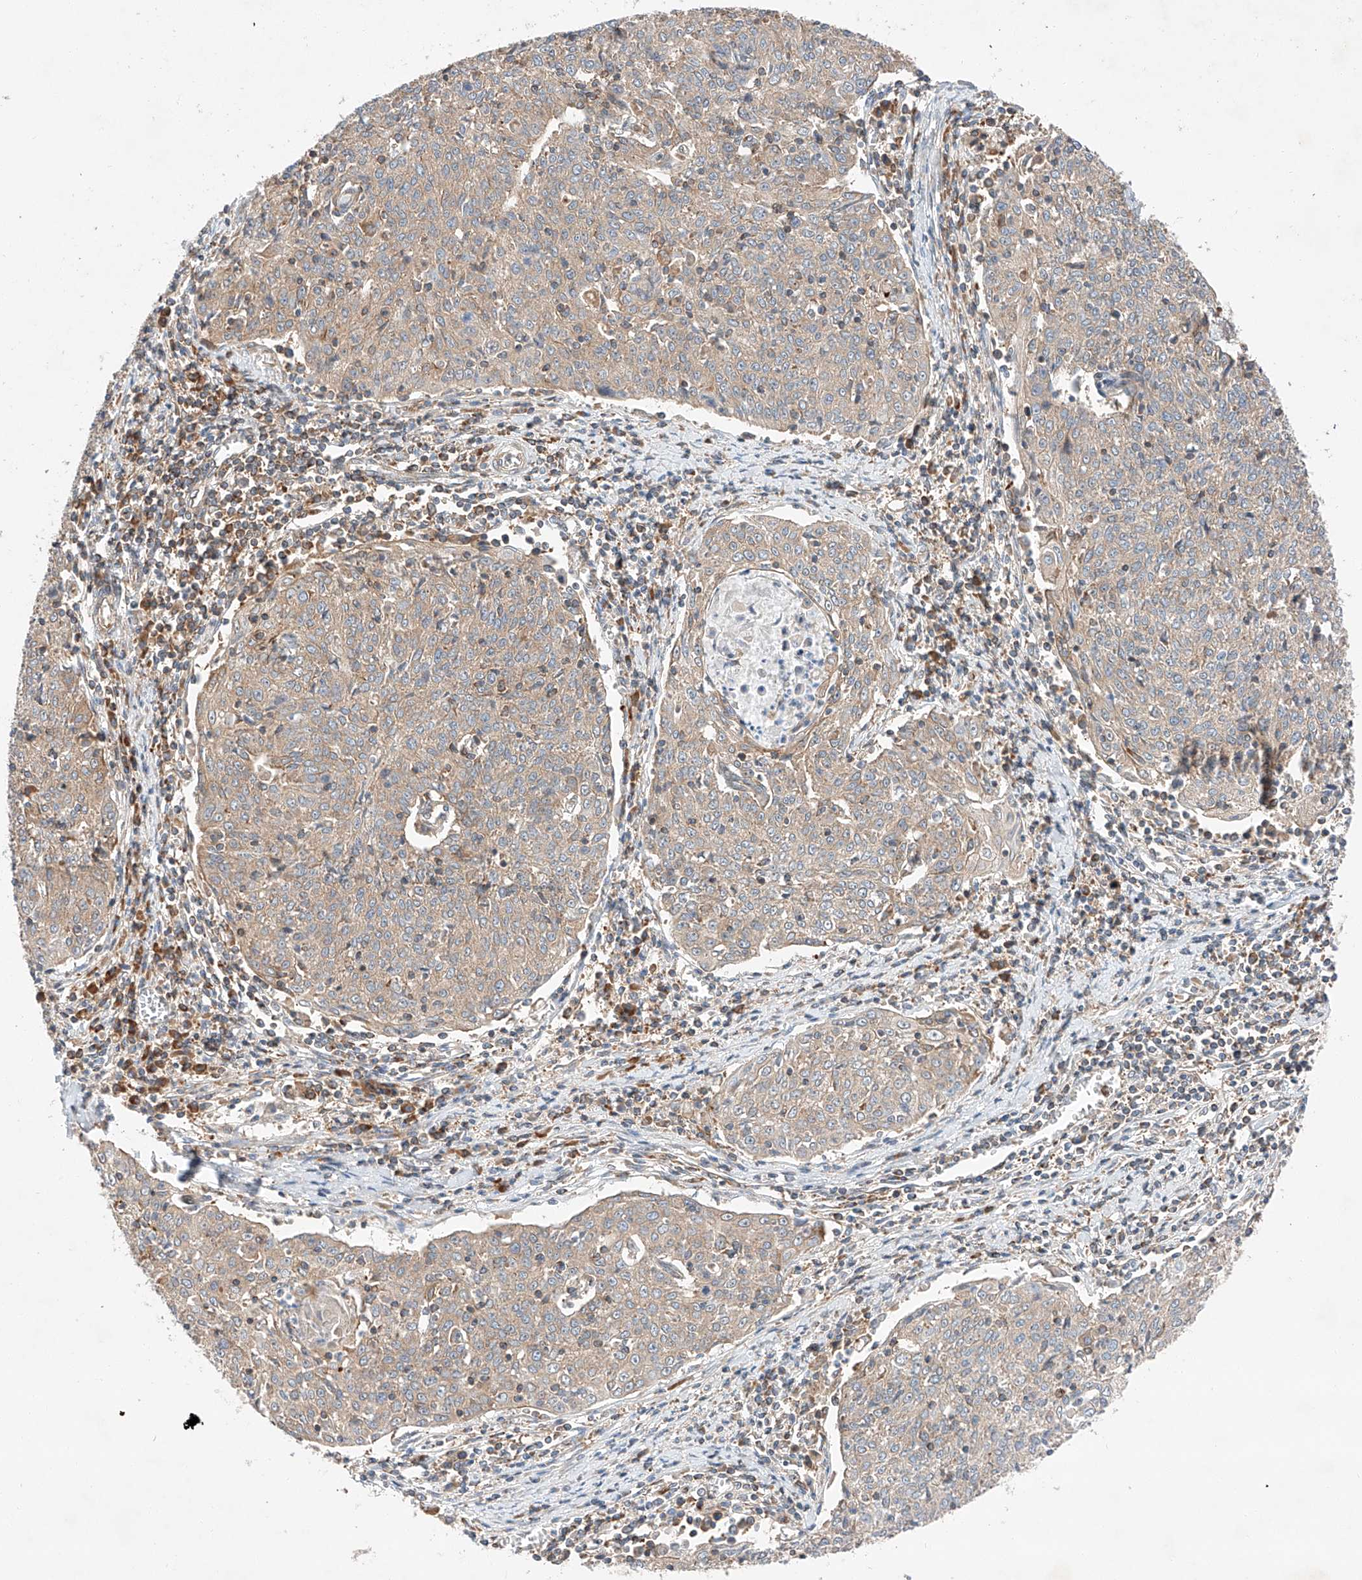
{"staining": {"intensity": "weak", "quantity": ">75%", "location": "cytoplasmic/membranous"}, "tissue": "cervical cancer", "cell_type": "Tumor cells", "image_type": "cancer", "snomed": [{"axis": "morphology", "description": "Squamous cell carcinoma, NOS"}, {"axis": "topography", "description": "Cervix"}], "caption": "Weak cytoplasmic/membranous staining for a protein is seen in approximately >75% of tumor cells of cervical cancer (squamous cell carcinoma) using immunohistochemistry.", "gene": "RUSC1", "patient": {"sex": "female", "age": 48}}